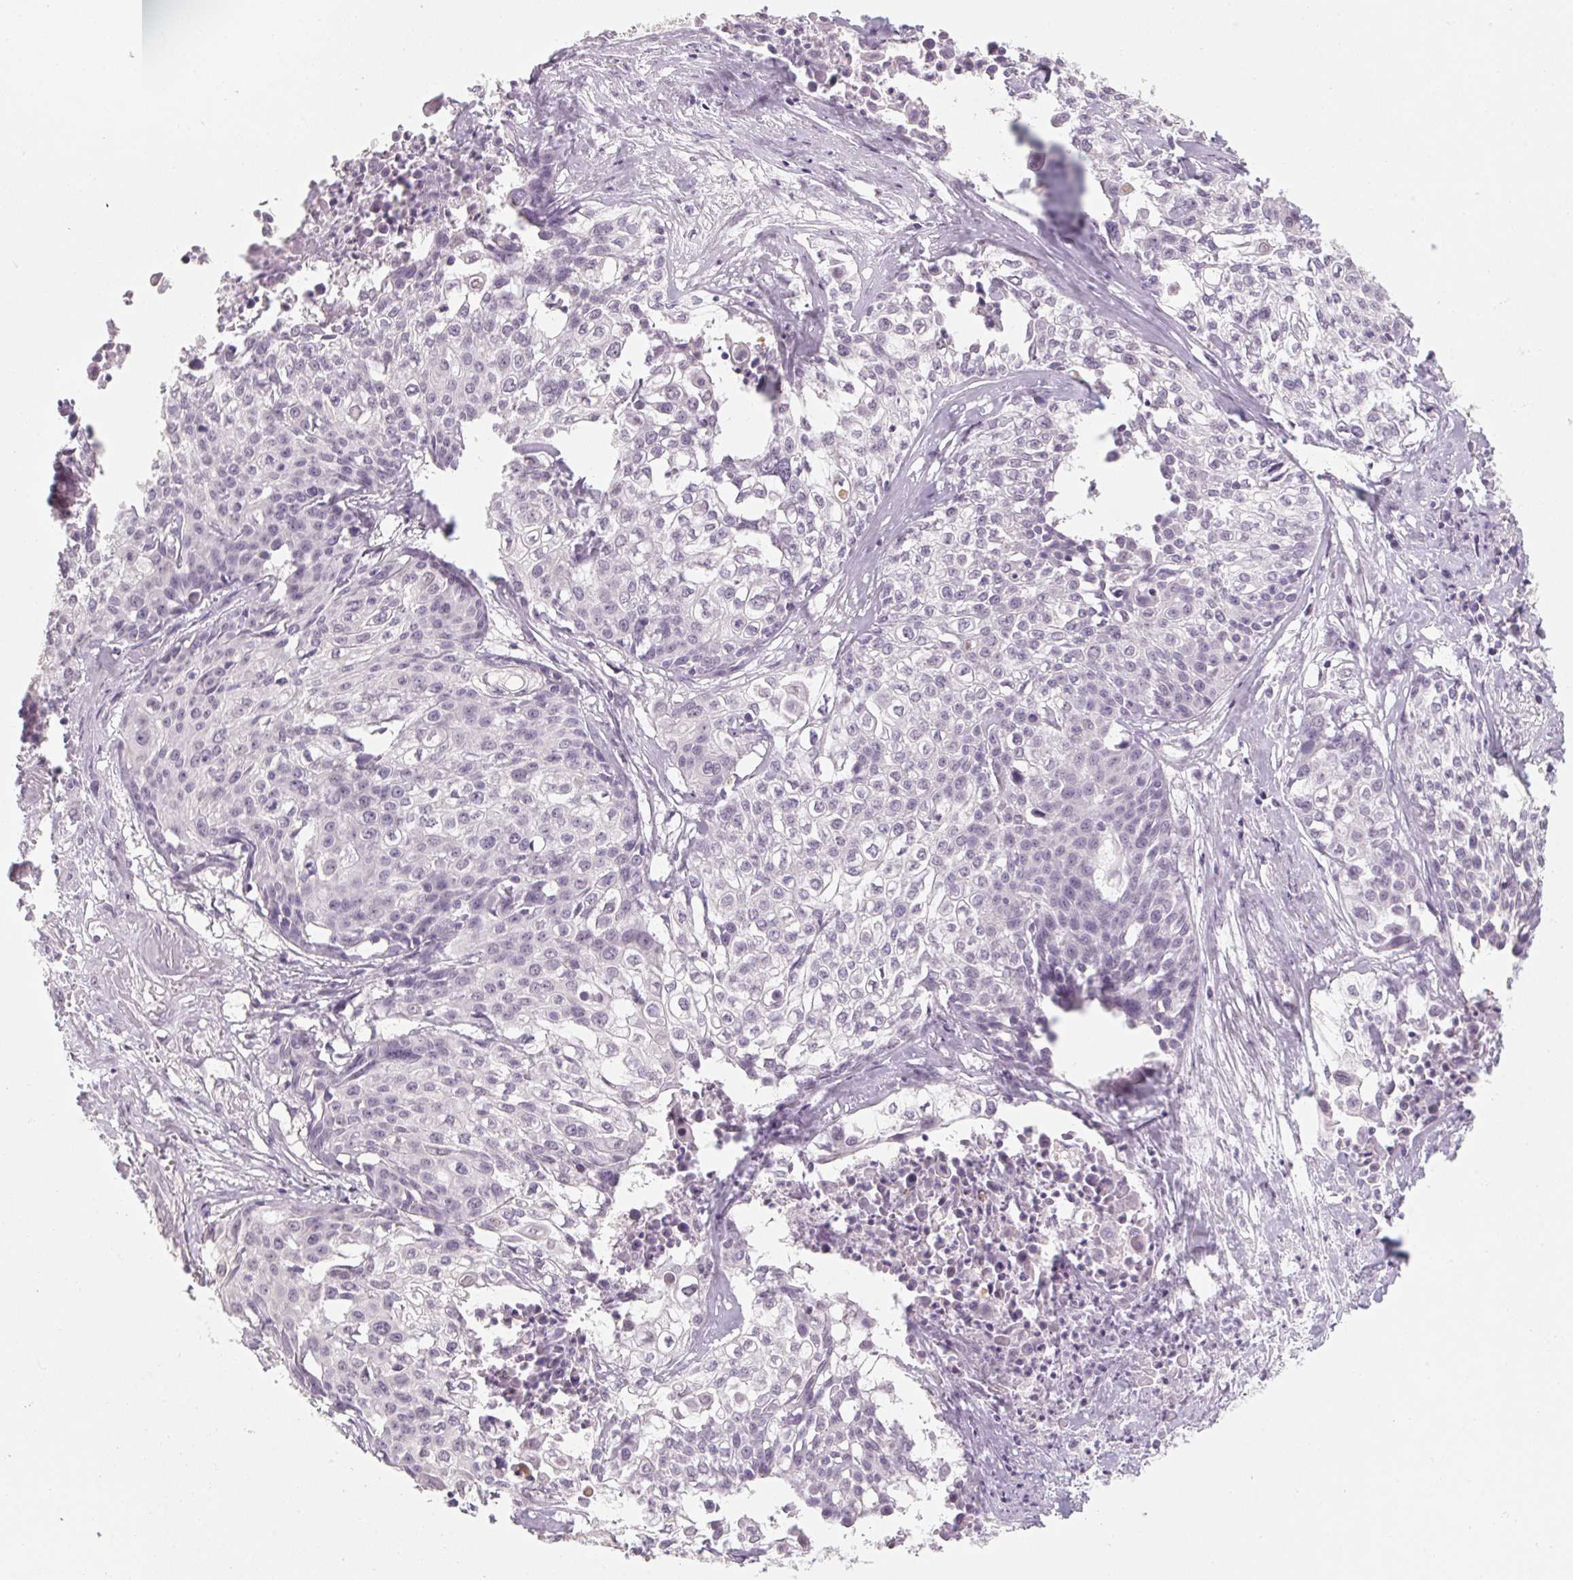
{"staining": {"intensity": "negative", "quantity": "none", "location": "none"}, "tissue": "cervical cancer", "cell_type": "Tumor cells", "image_type": "cancer", "snomed": [{"axis": "morphology", "description": "Squamous cell carcinoma, NOS"}, {"axis": "topography", "description": "Cervix"}], "caption": "Immunohistochemical staining of human squamous cell carcinoma (cervical) displays no significant staining in tumor cells. (DAB (3,3'-diaminobenzidine) IHC, high magnification).", "gene": "CAPZA3", "patient": {"sex": "female", "age": 39}}